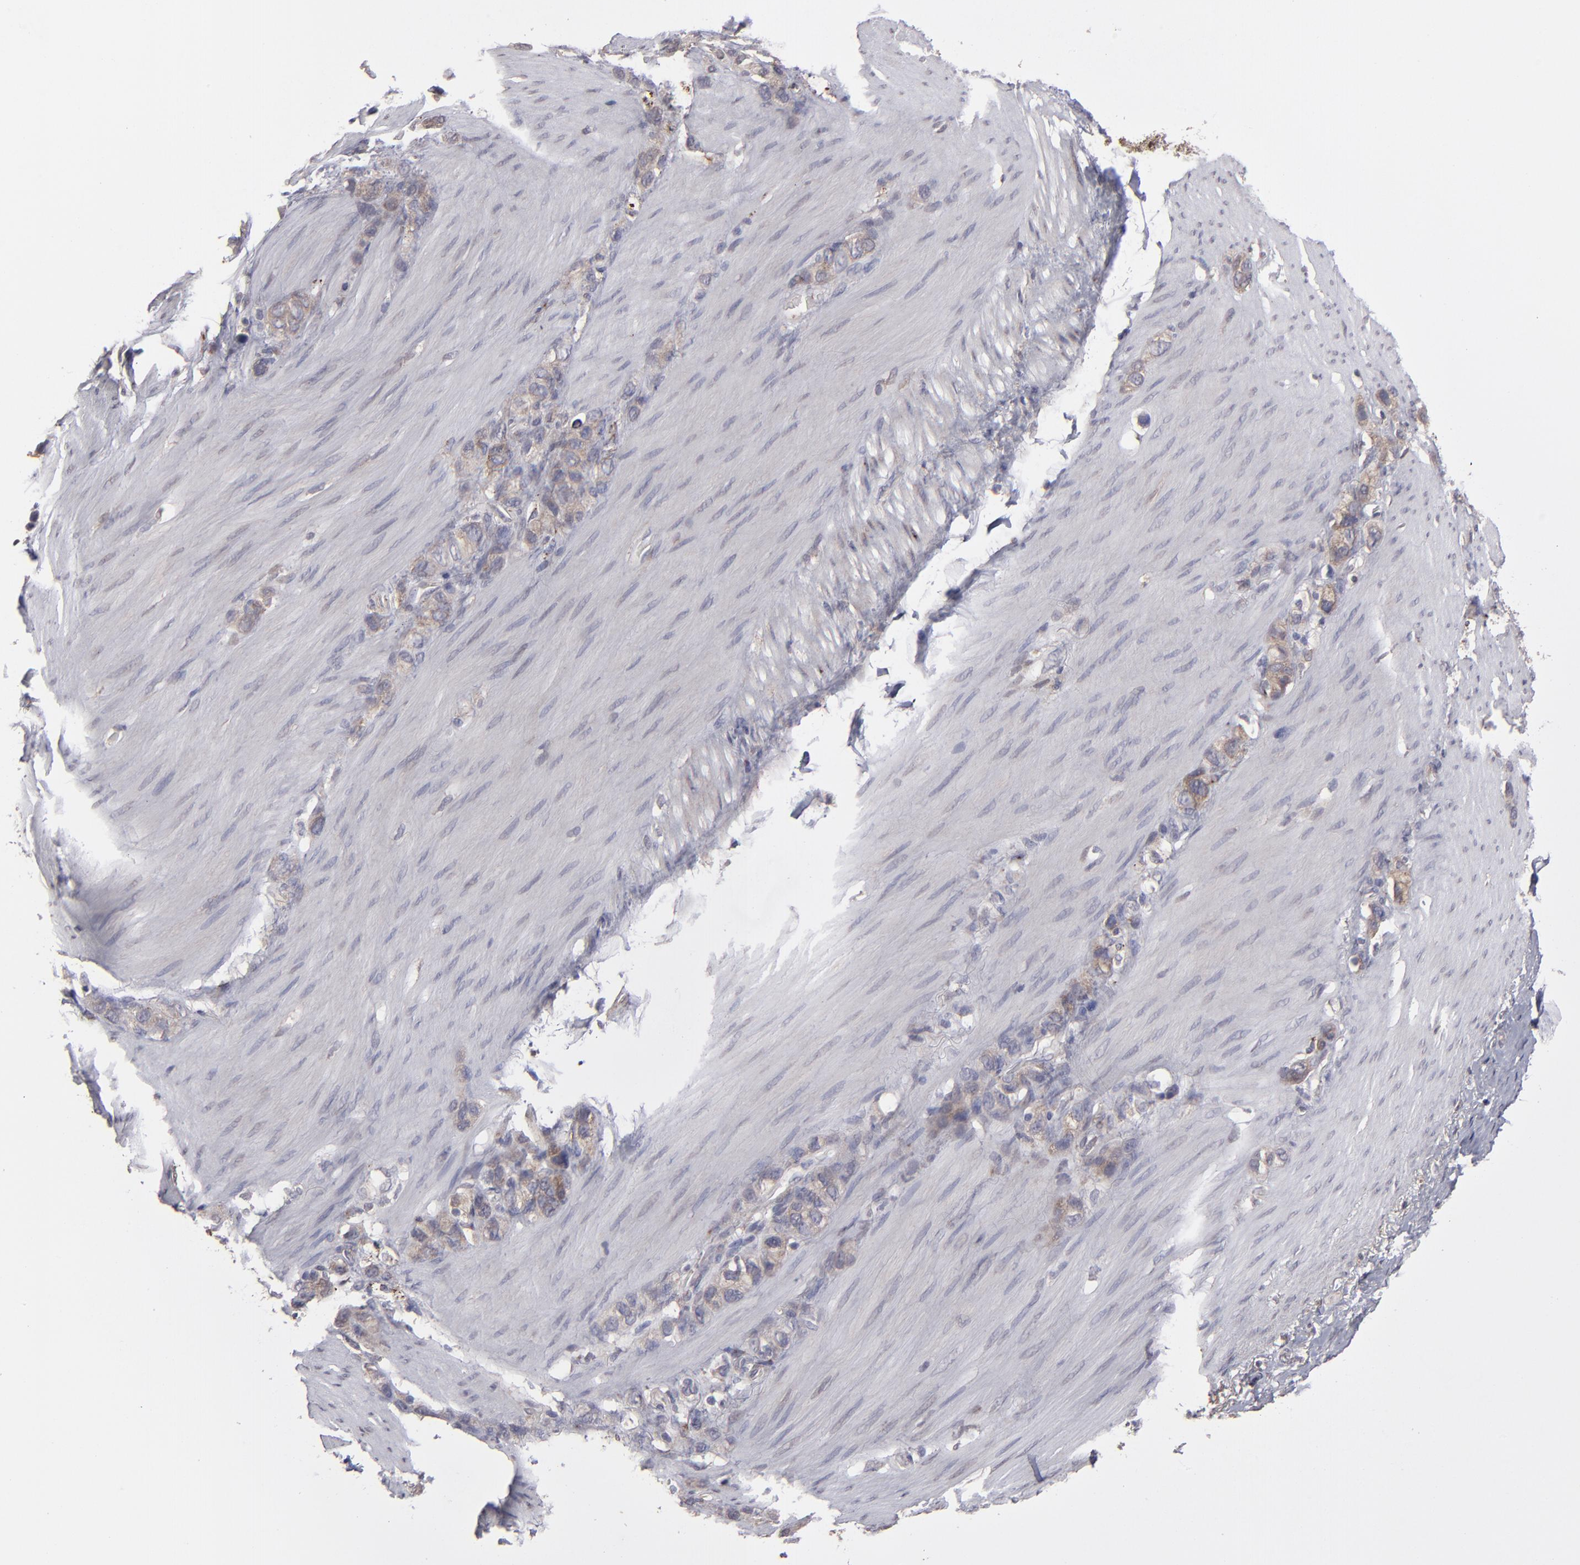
{"staining": {"intensity": "weak", "quantity": ">75%", "location": "cytoplasmic/membranous"}, "tissue": "stomach cancer", "cell_type": "Tumor cells", "image_type": "cancer", "snomed": [{"axis": "morphology", "description": "Normal tissue, NOS"}, {"axis": "morphology", "description": "Adenocarcinoma, NOS"}, {"axis": "morphology", "description": "Adenocarcinoma, High grade"}, {"axis": "topography", "description": "Stomach, upper"}, {"axis": "topography", "description": "Stomach"}], "caption": "This is an image of immunohistochemistry (IHC) staining of stomach cancer, which shows weak positivity in the cytoplasmic/membranous of tumor cells.", "gene": "ITGB5", "patient": {"sex": "female", "age": 65}}